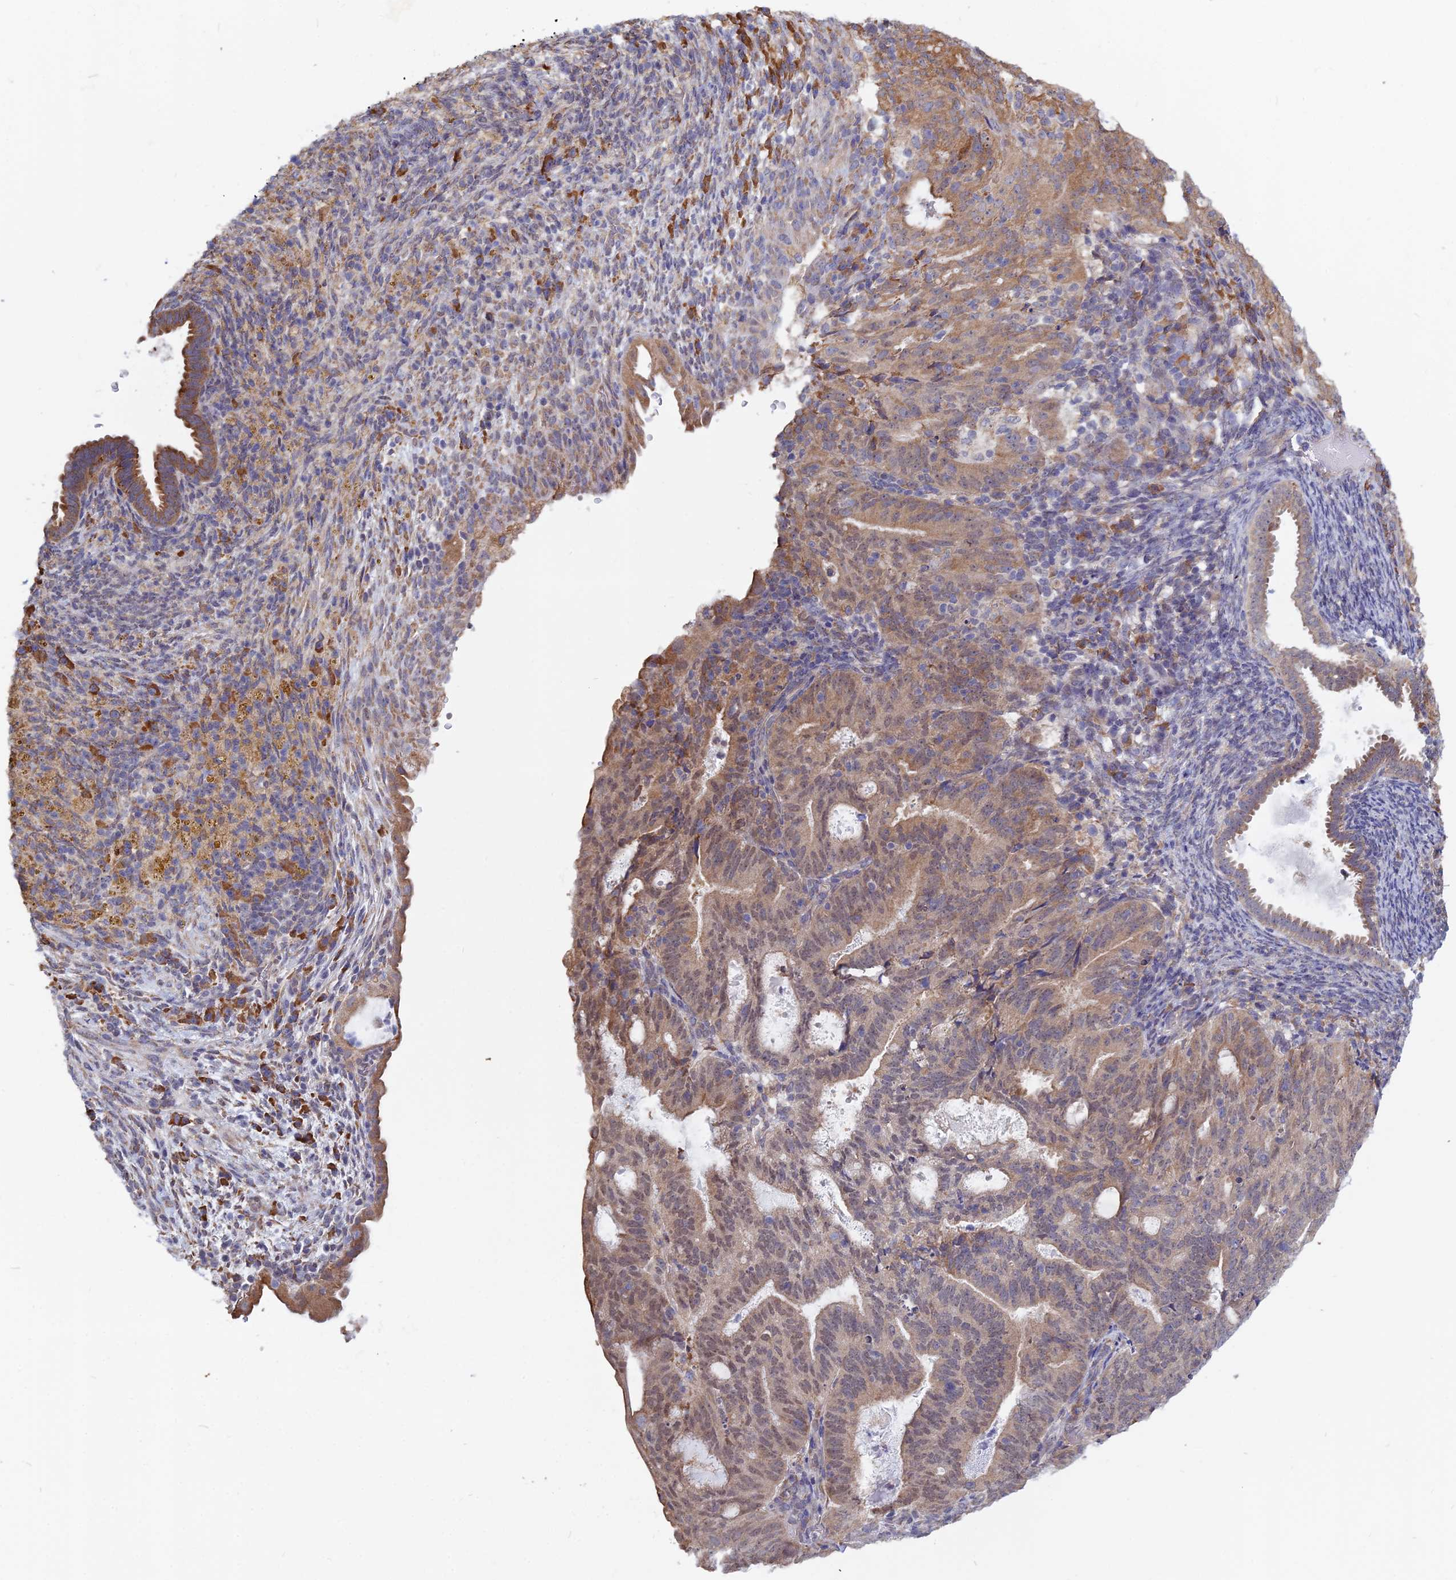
{"staining": {"intensity": "moderate", "quantity": ">75%", "location": "cytoplasmic/membranous"}, "tissue": "endometrial cancer", "cell_type": "Tumor cells", "image_type": "cancer", "snomed": [{"axis": "morphology", "description": "Adenocarcinoma, NOS"}, {"axis": "topography", "description": "Endometrium"}], "caption": "Immunohistochemical staining of endometrial adenocarcinoma exhibits moderate cytoplasmic/membranous protein positivity in about >75% of tumor cells.", "gene": "KIAA1143", "patient": {"sex": "female", "age": 70}}